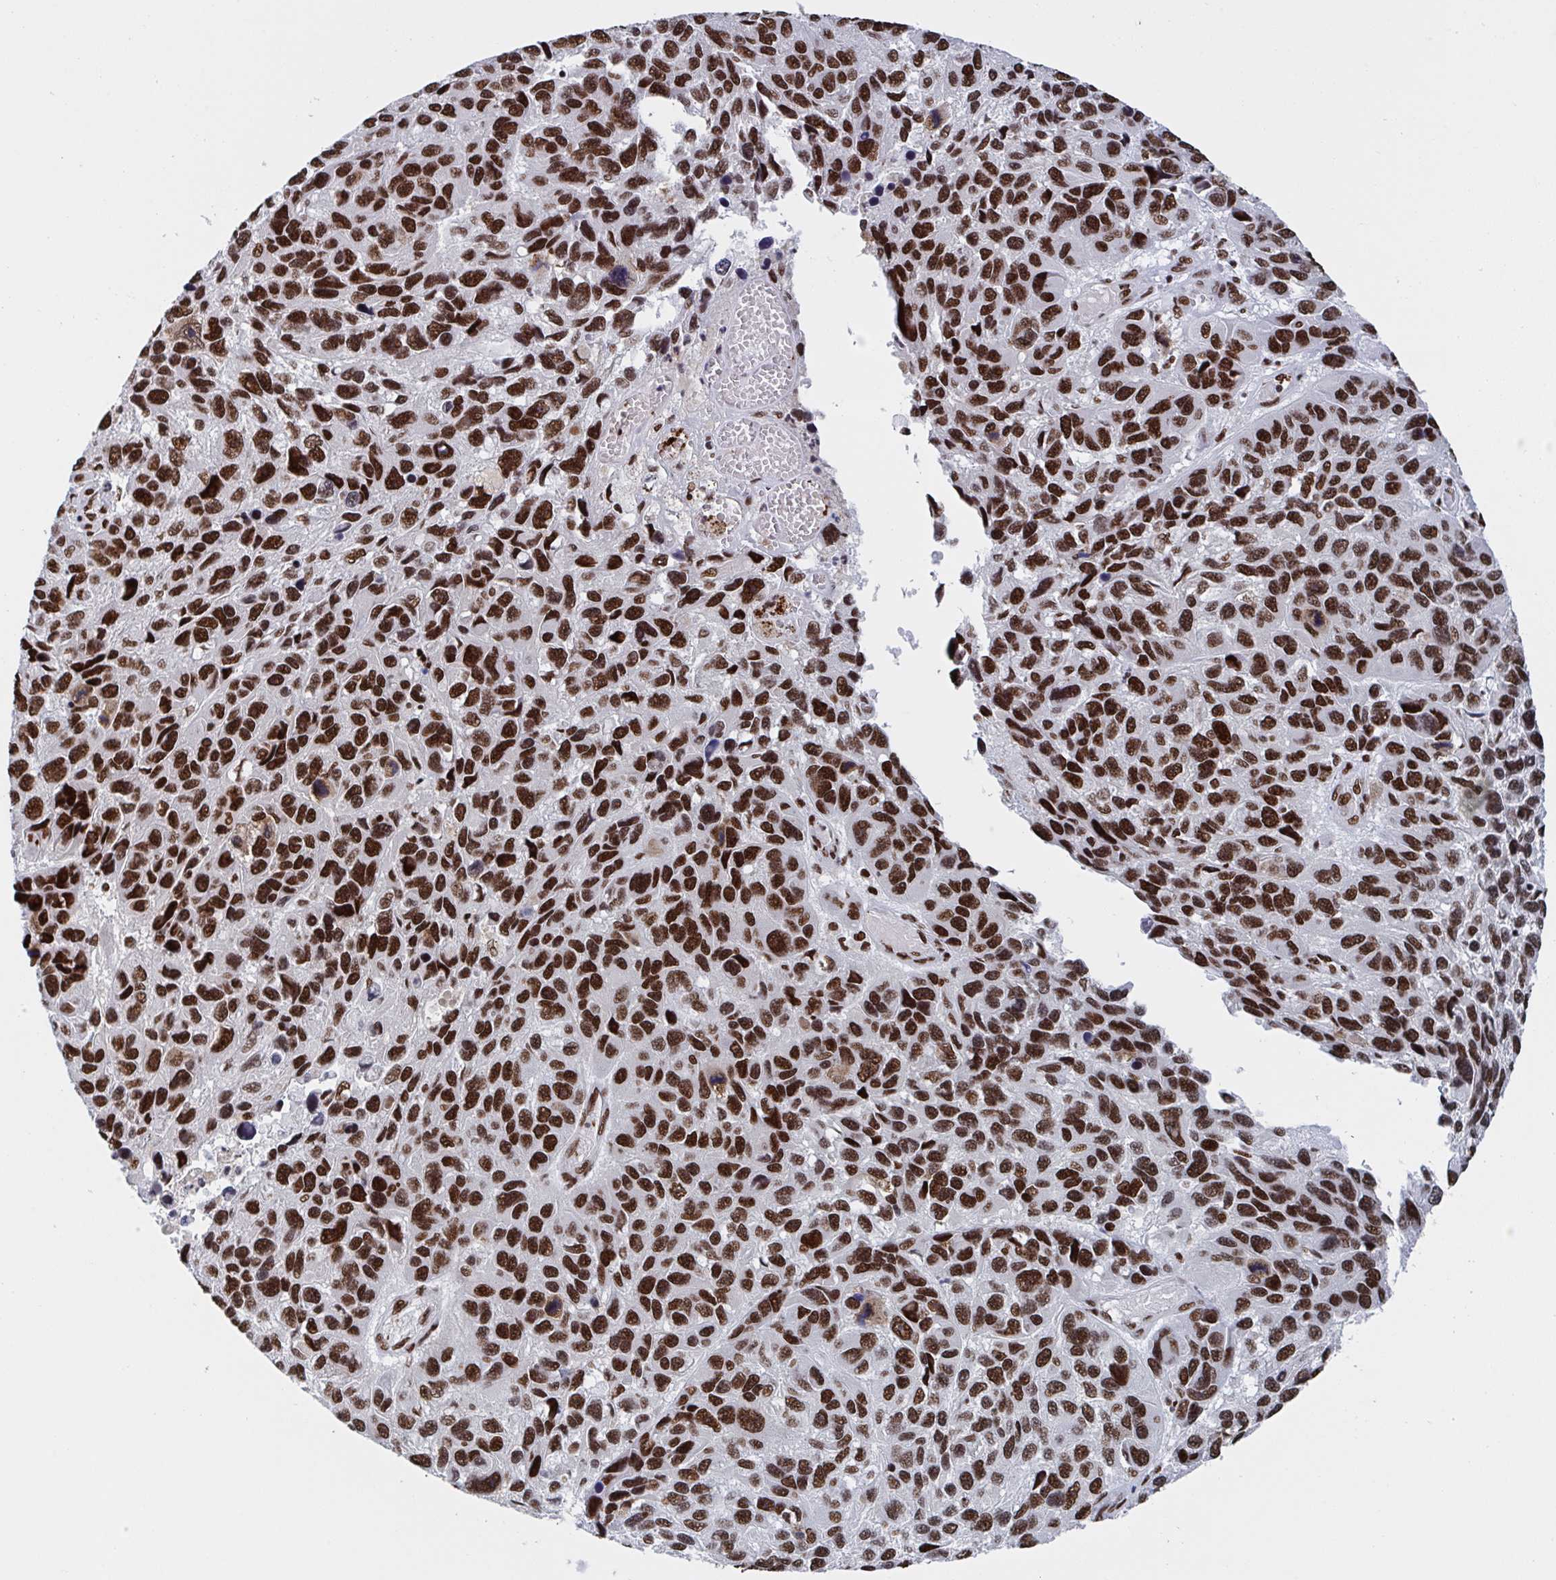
{"staining": {"intensity": "strong", "quantity": ">75%", "location": "nuclear"}, "tissue": "melanoma", "cell_type": "Tumor cells", "image_type": "cancer", "snomed": [{"axis": "morphology", "description": "Malignant melanoma, NOS"}, {"axis": "topography", "description": "Skin"}], "caption": "Immunohistochemical staining of human melanoma demonstrates high levels of strong nuclear positivity in approximately >75% of tumor cells.", "gene": "ZNF607", "patient": {"sex": "male", "age": 53}}